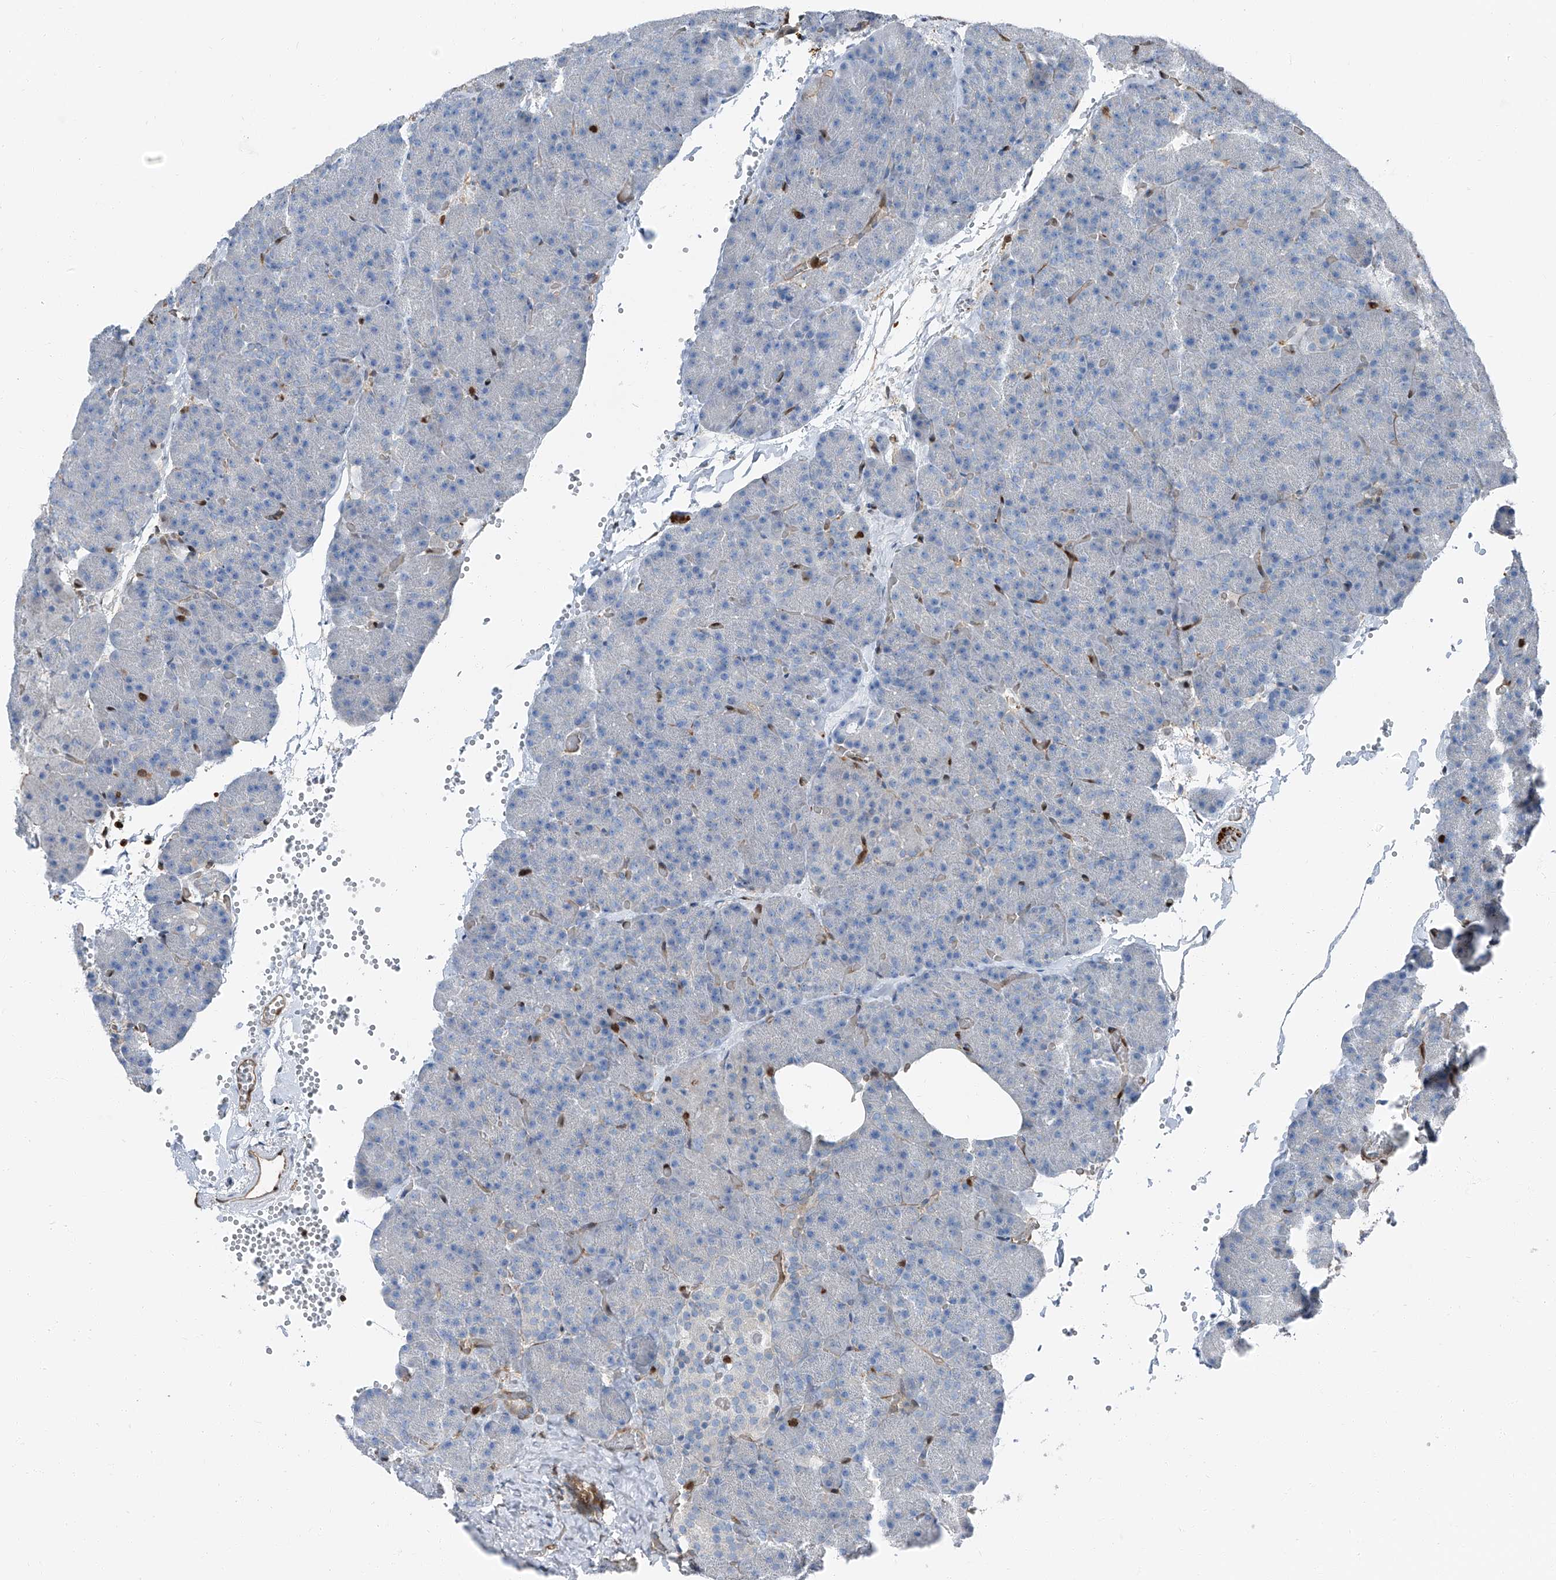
{"staining": {"intensity": "moderate", "quantity": "<25%", "location": "cytoplasmic/membranous"}, "tissue": "pancreas", "cell_type": "Exocrine glandular cells", "image_type": "normal", "snomed": [{"axis": "morphology", "description": "Normal tissue, NOS"}, {"axis": "morphology", "description": "Carcinoid, malignant, NOS"}, {"axis": "topography", "description": "Pancreas"}], "caption": "Protein expression analysis of benign pancreas reveals moderate cytoplasmic/membranous expression in approximately <25% of exocrine glandular cells.", "gene": "PSMB10", "patient": {"sex": "female", "age": 35}}